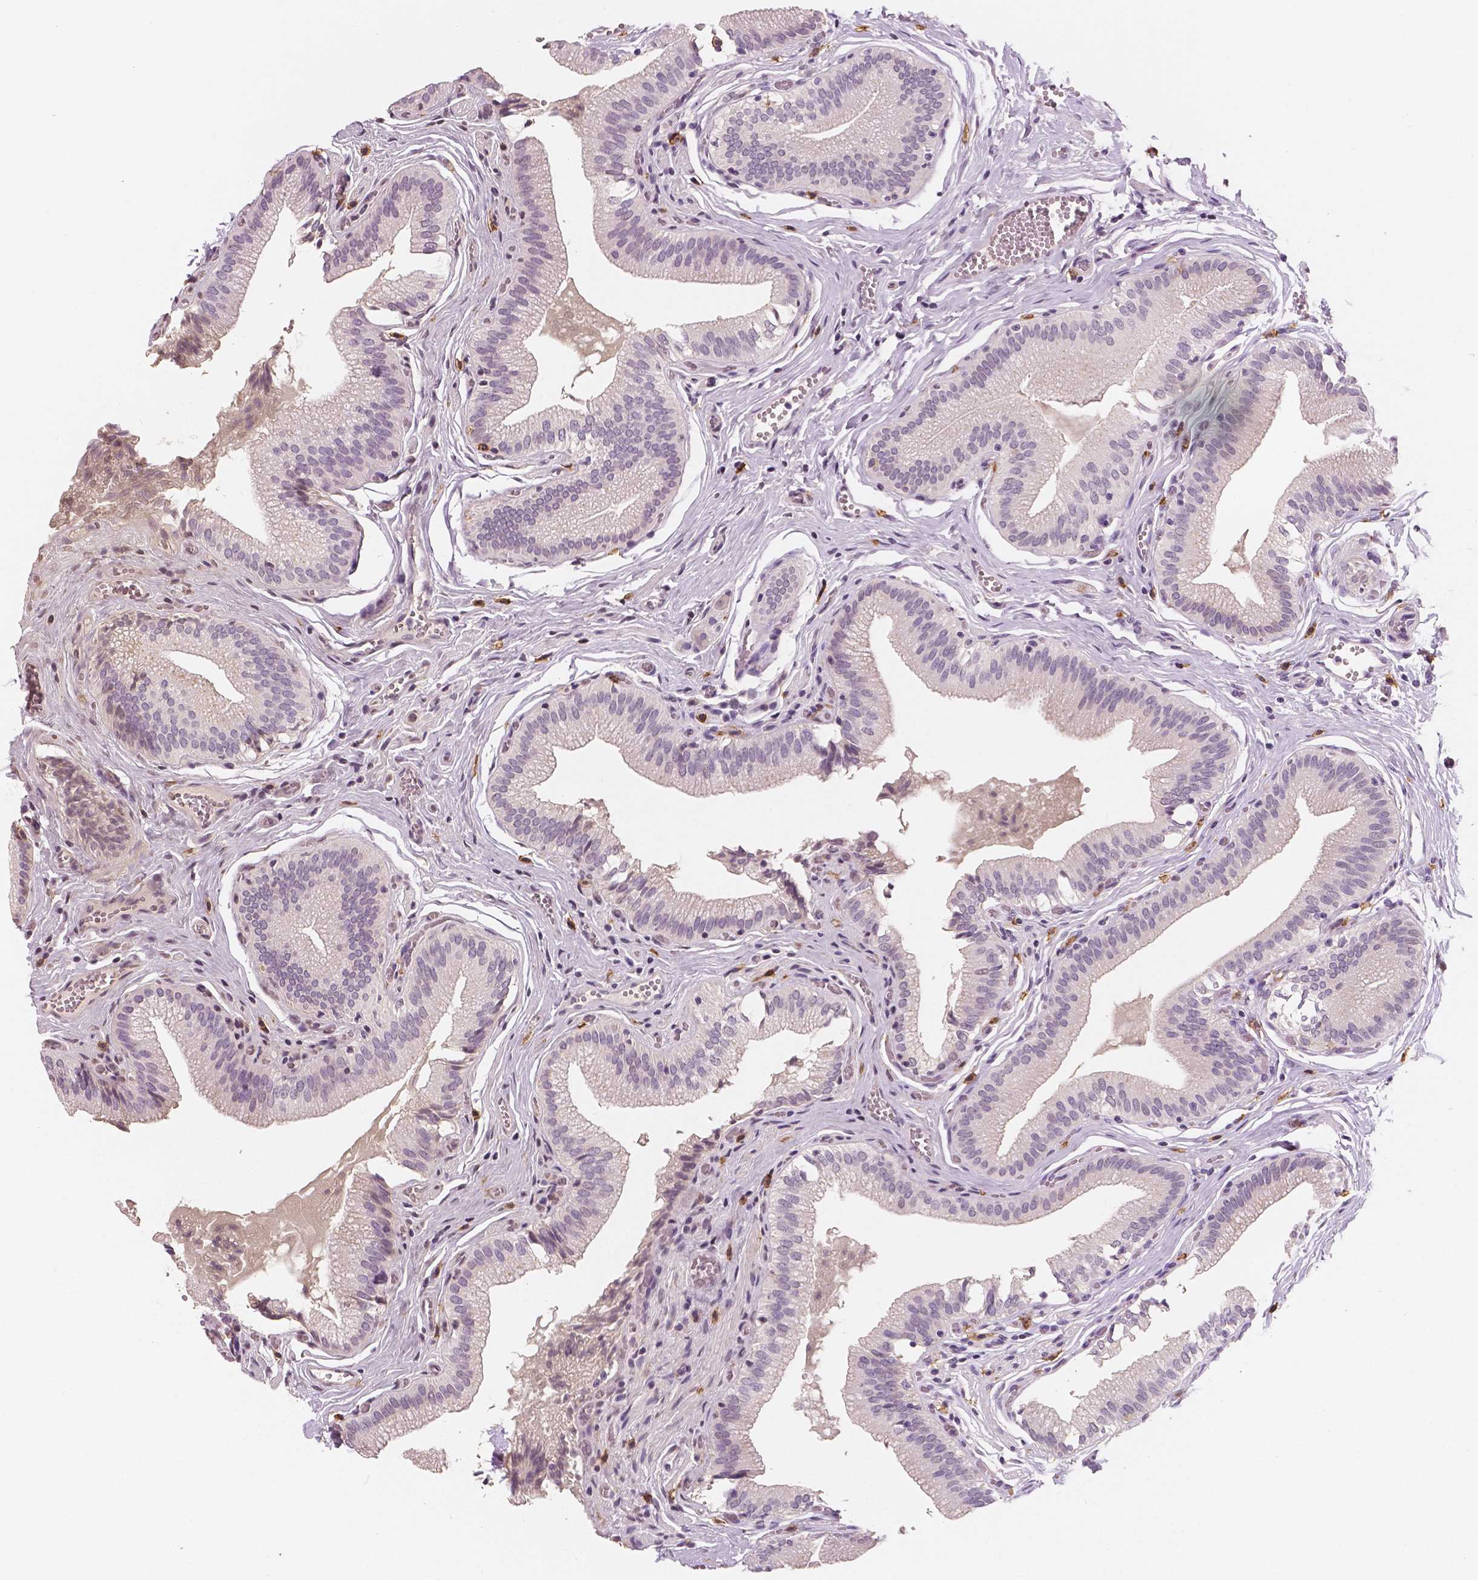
{"staining": {"intensity": "negative", "quantity": "none", "location": "none"}, "tissue": "gallbladder", "cell_type": "Glandular cells", "image_type": "normal", "snomed": [{"axis": "morphology", "description": "Normal tissue, NOS"}, {"axis": "topography", "description": "Gallbladder"}, {"axis": "topography", "description": "Peripheral nerve tissue"}], "caption": "The photomicrograph reveals no significant staining in glandular cells of gallbladder.", "gene": "KIT", "patient": {"sex": "male", "age": 17}}